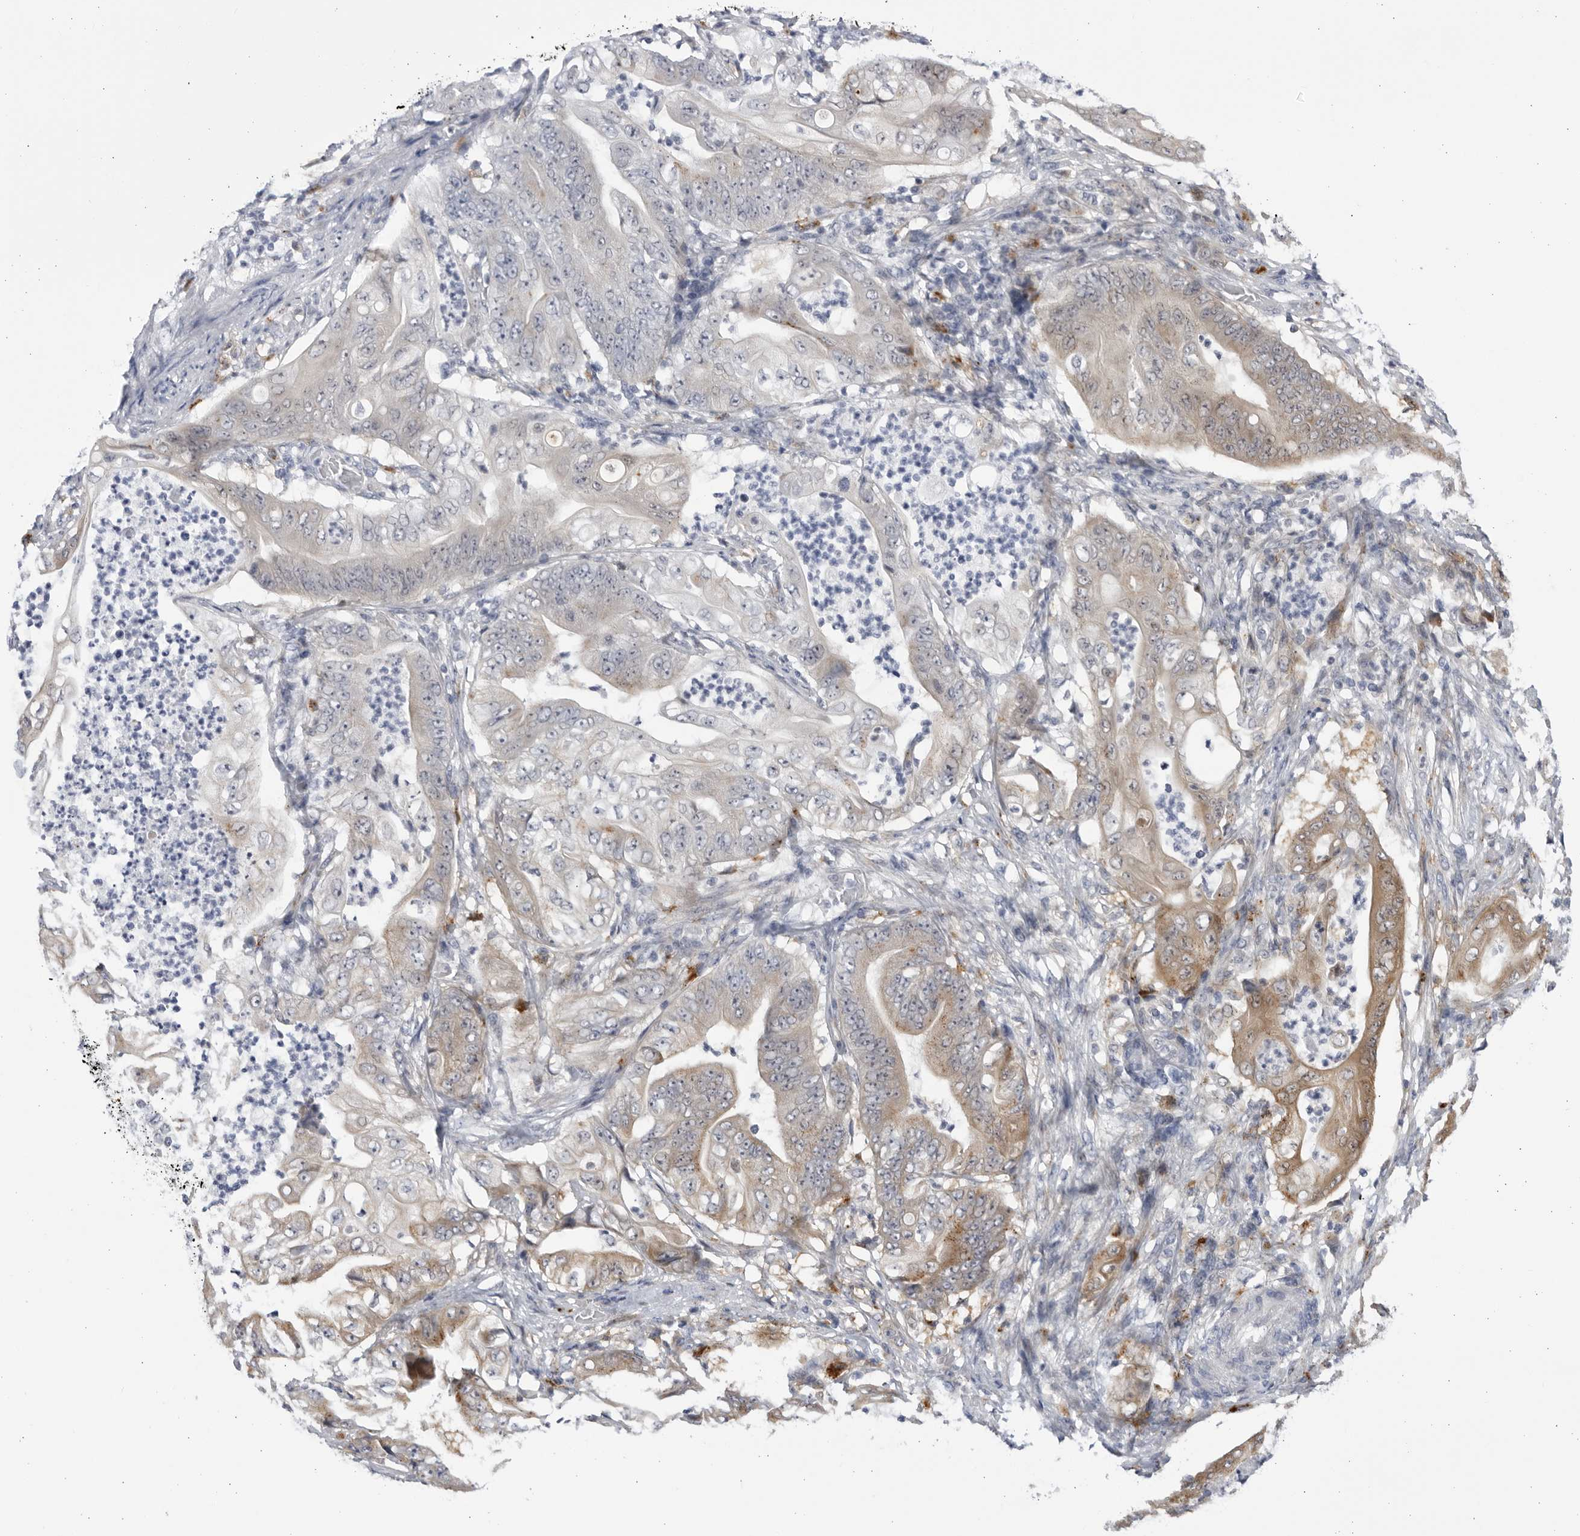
{"staining": {"intensity": "moderate", "quantity": "<25%", "location": "cytoplasmic/membranous"}, "tissue": "stomach cancer", "cell_type": "Tumor cells", "image_type": "cancer", "snomed": [{"axis": "morphology", "description": "Adenocarcinoma, NOS"}, {"axis": "topography", "description": "Stomach"}], "caption": "DAB (3,3'-diaminobenzidine) immunohistochemical staining of stomach adenocarcinoma displays moderate cytoplasmic/membranous protein positivity in about <25% of tumor cells.", "gene": "CCDC181", "patient": {"sex": "female", "age": 73}}